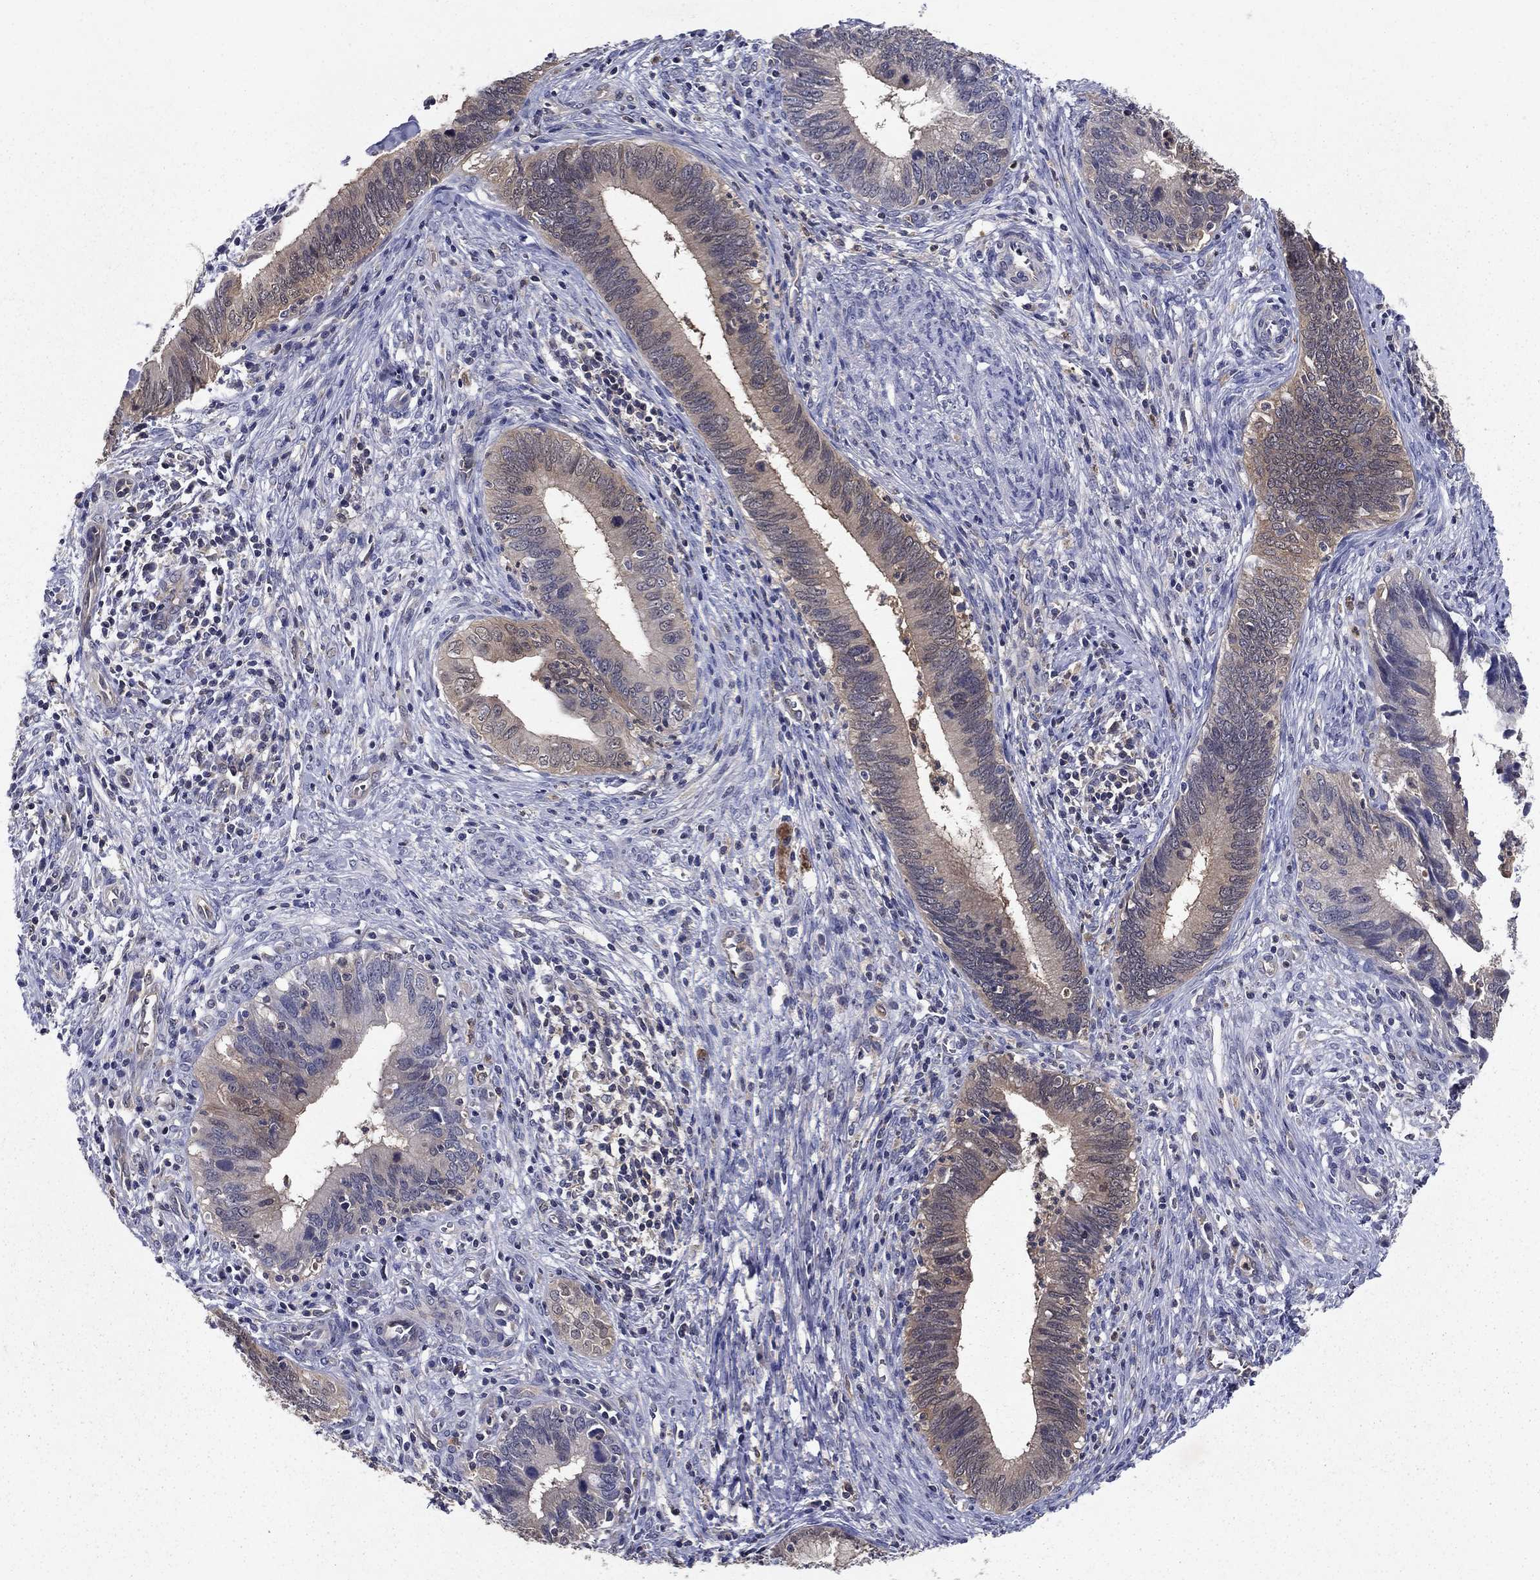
{"staining": {"intensity": "negative", "quantity": "none", "location": "none"}, "tissue": "cervical cancer", "cell_type": "Tumor cells", "image_type": "cancer", "snomed": [{"axis": "morphology", "description": "Adenocarcinoma, NOS"}, {"axis": "topography", "description": "Cervix"}], "caption": "Tumor cells show no significant protein expression in cervical cancer (adenocarcinoma).", "gene": "GLTP", "patient": {"sex": "female", "age": 42}}